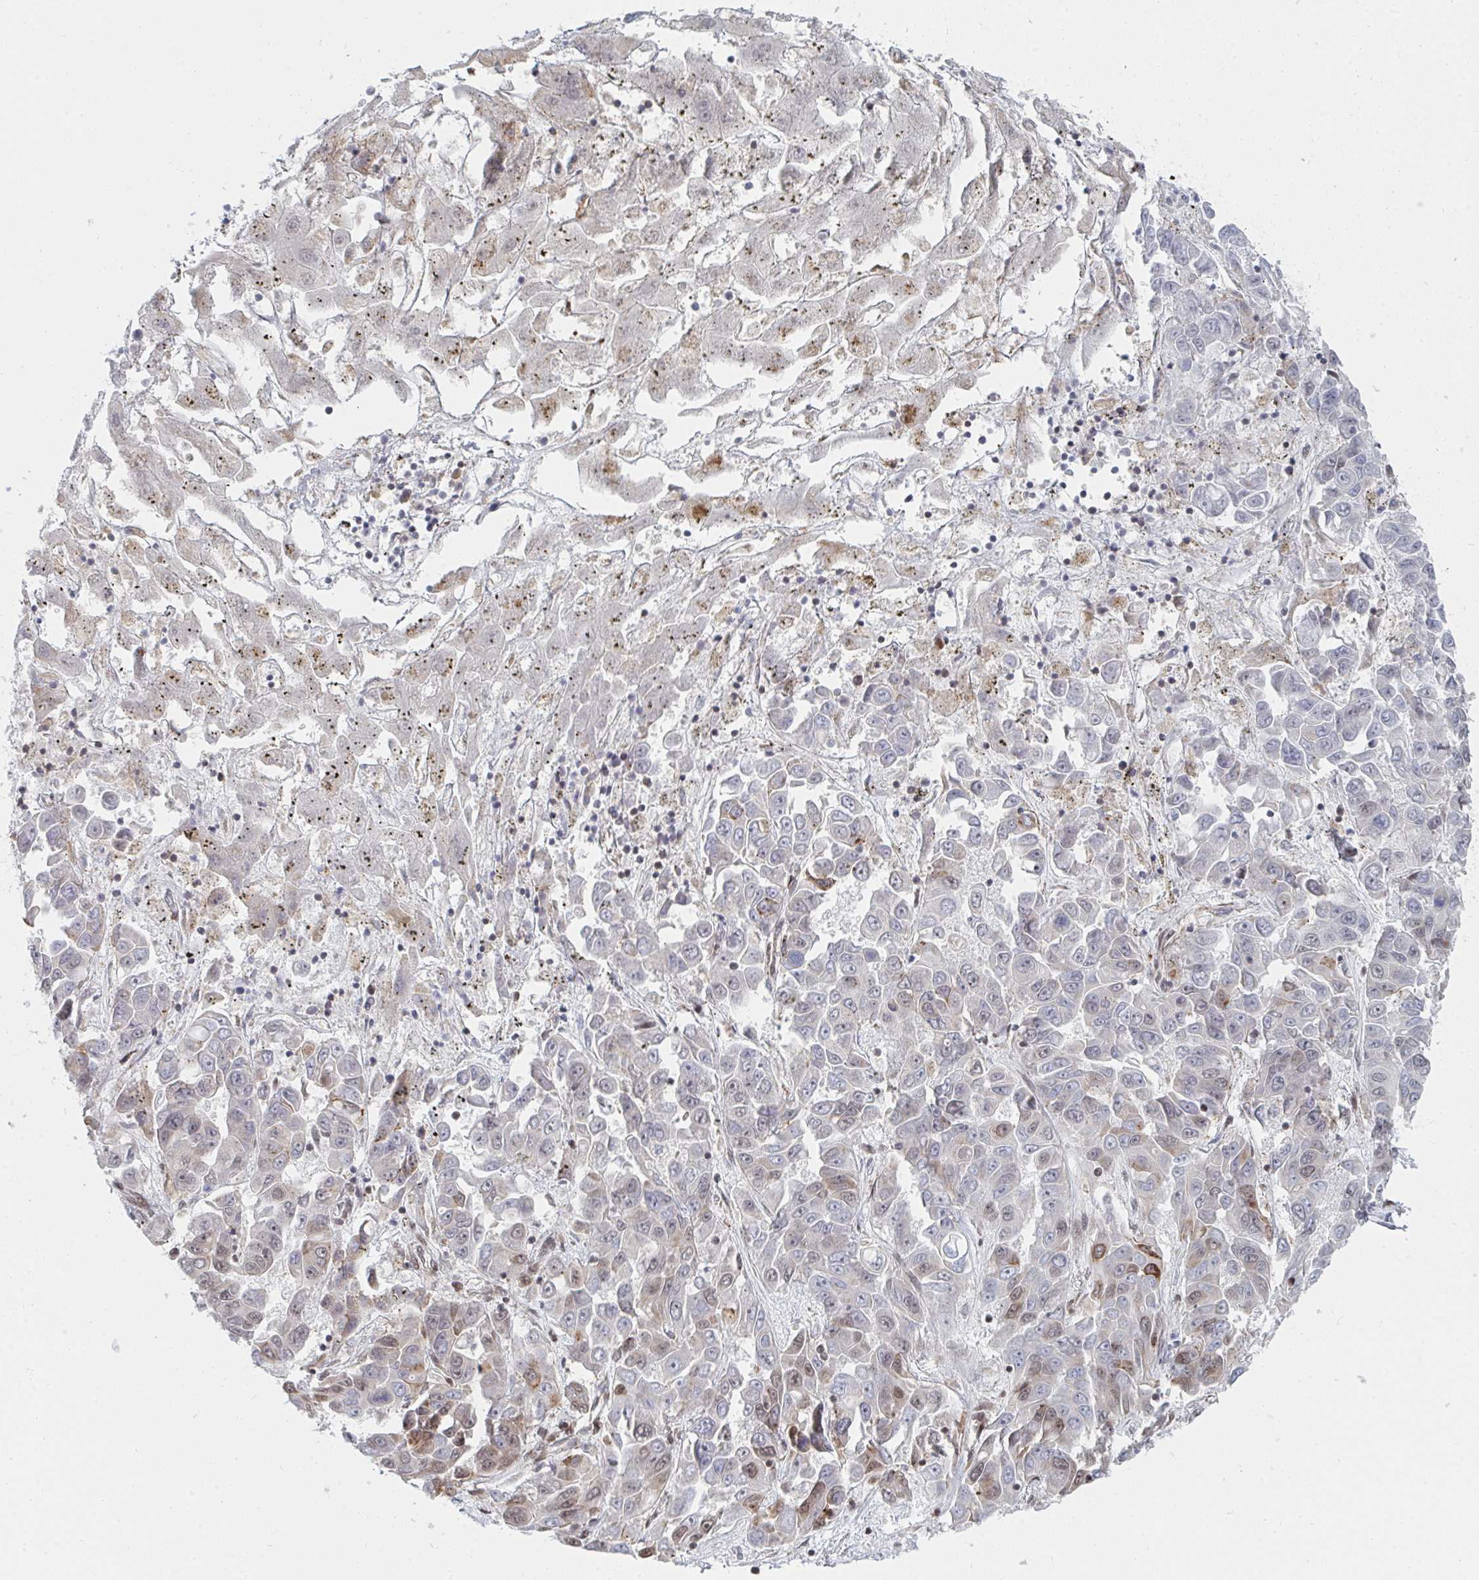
{"staining": {"intensity": "moderate", "quantity": "<25%", "location": "nuclear"}, "tissue": "liver cancer", "cell_type": "Tumor cells", "image_type": "cancer", "snomed": [{"axis": "morphology", "description": "Cholangiocarcinoma"}, {"axis": "topography", "description": "Liver"}], "caption": "Immunohistochemical staining of human liver cancer (cholangiocarcinoma) exhibits moderate nuclear protein expression in about <25% of tumor cells. Nuclei are stained in blue.", "gene": "MBNL1", "patient": {"sex": "female", "age": 52}}